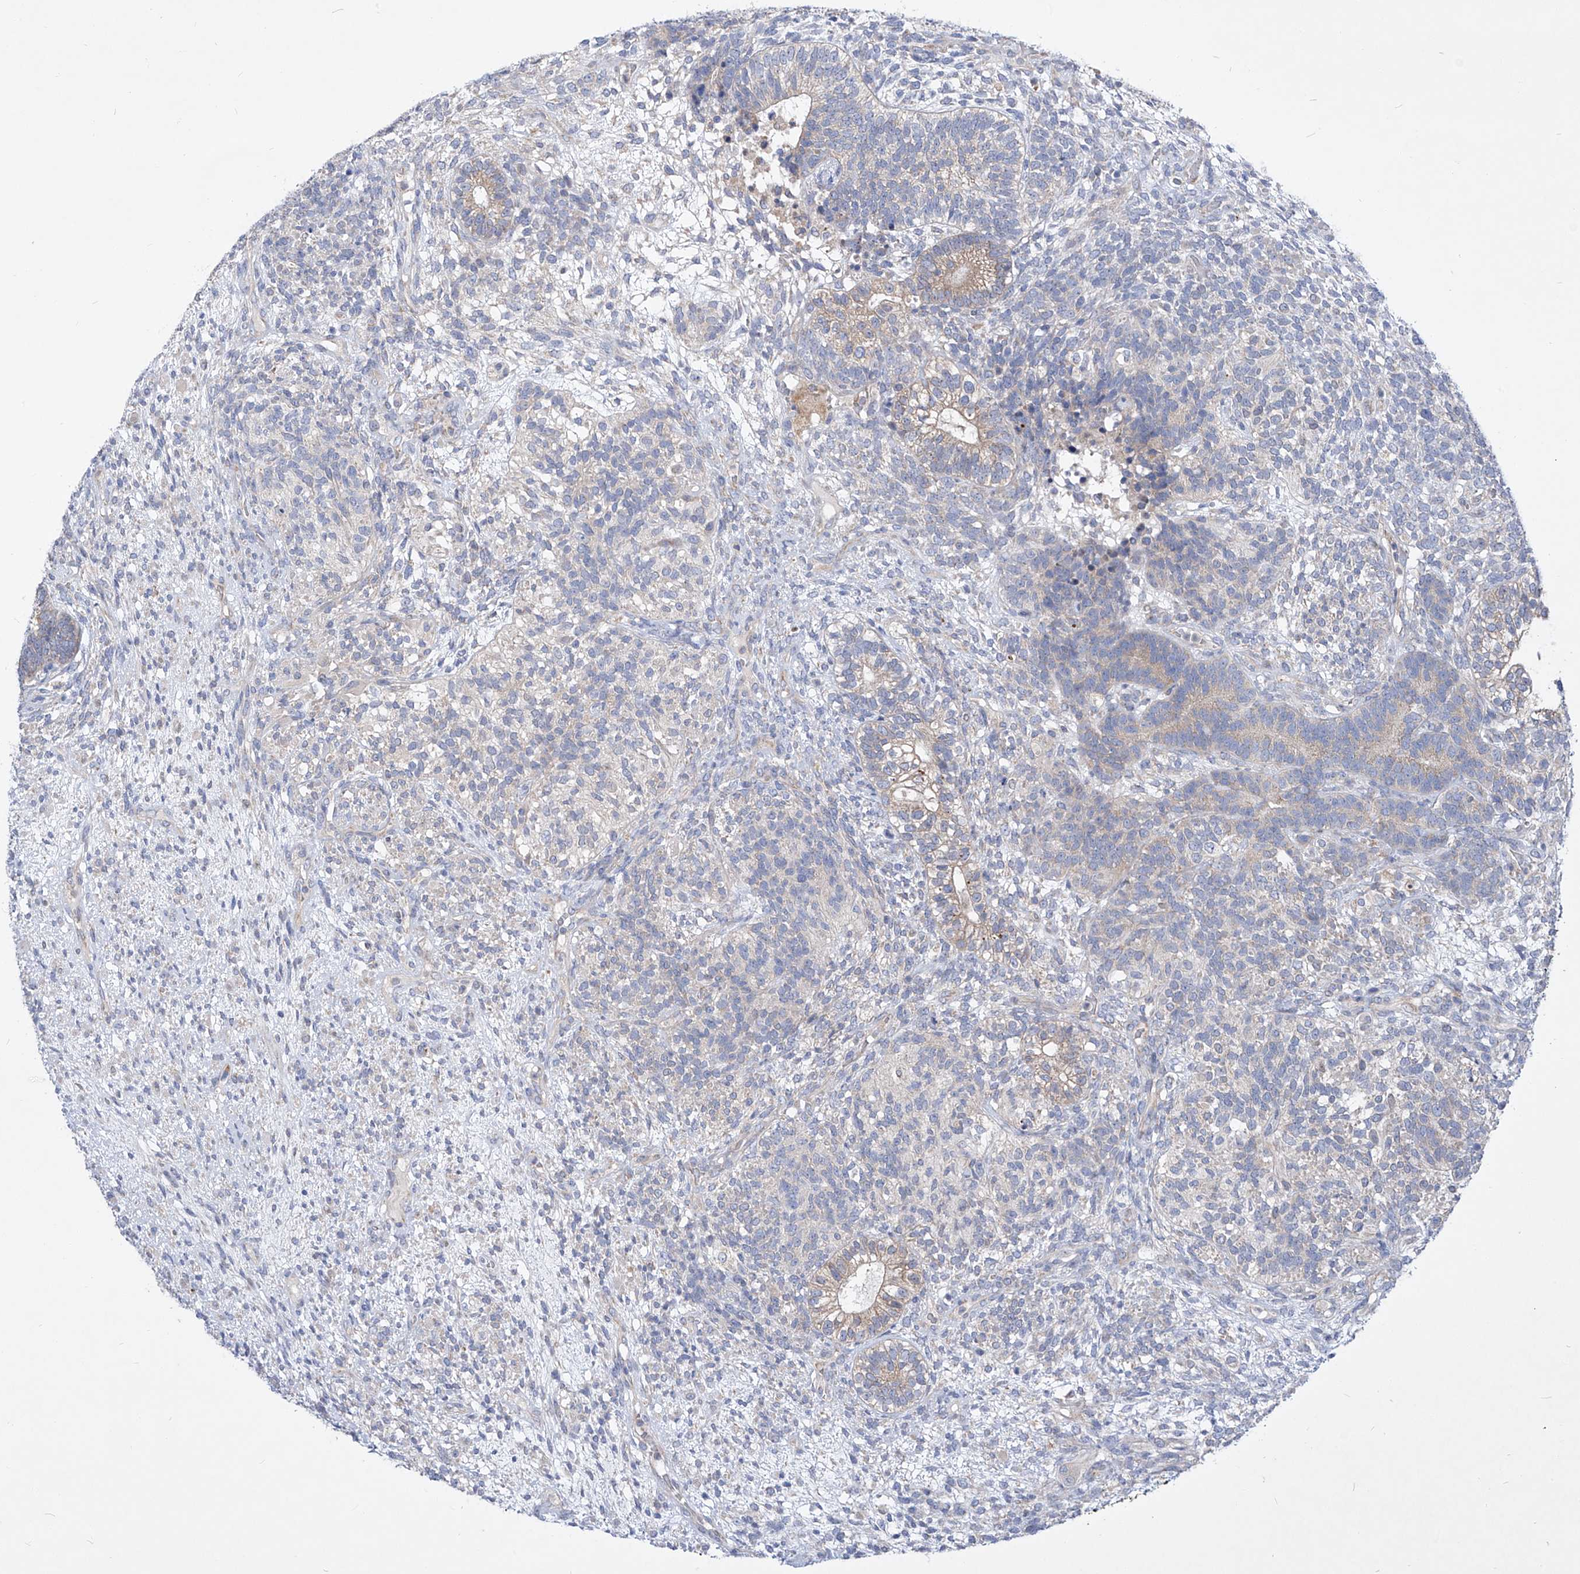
{"staining": {"intensity": "weak", "quantity": "25%-75%", "location": "cytoplasmic/membranous"}, "tissue": "testis cancer", "cell_type": "Tumor cells", "image_type": "cancer", "snomed": [{"axis": "morphology", "description": "Seminoma, NOS"}, {"axis": "morphology", "description": "Carcinoma, Embryonal, NOS"}, {"axis": "topography", "description": "Testis"}], "caption": "Approximately 25%-75% of tumor cells in human testis cancer reveal weak cytoplasmic/membranous protein staining as visualized by brown immunohistochemical staining.", "gene": "UFL1", "patient": {"sex": "male", "age": 28}}